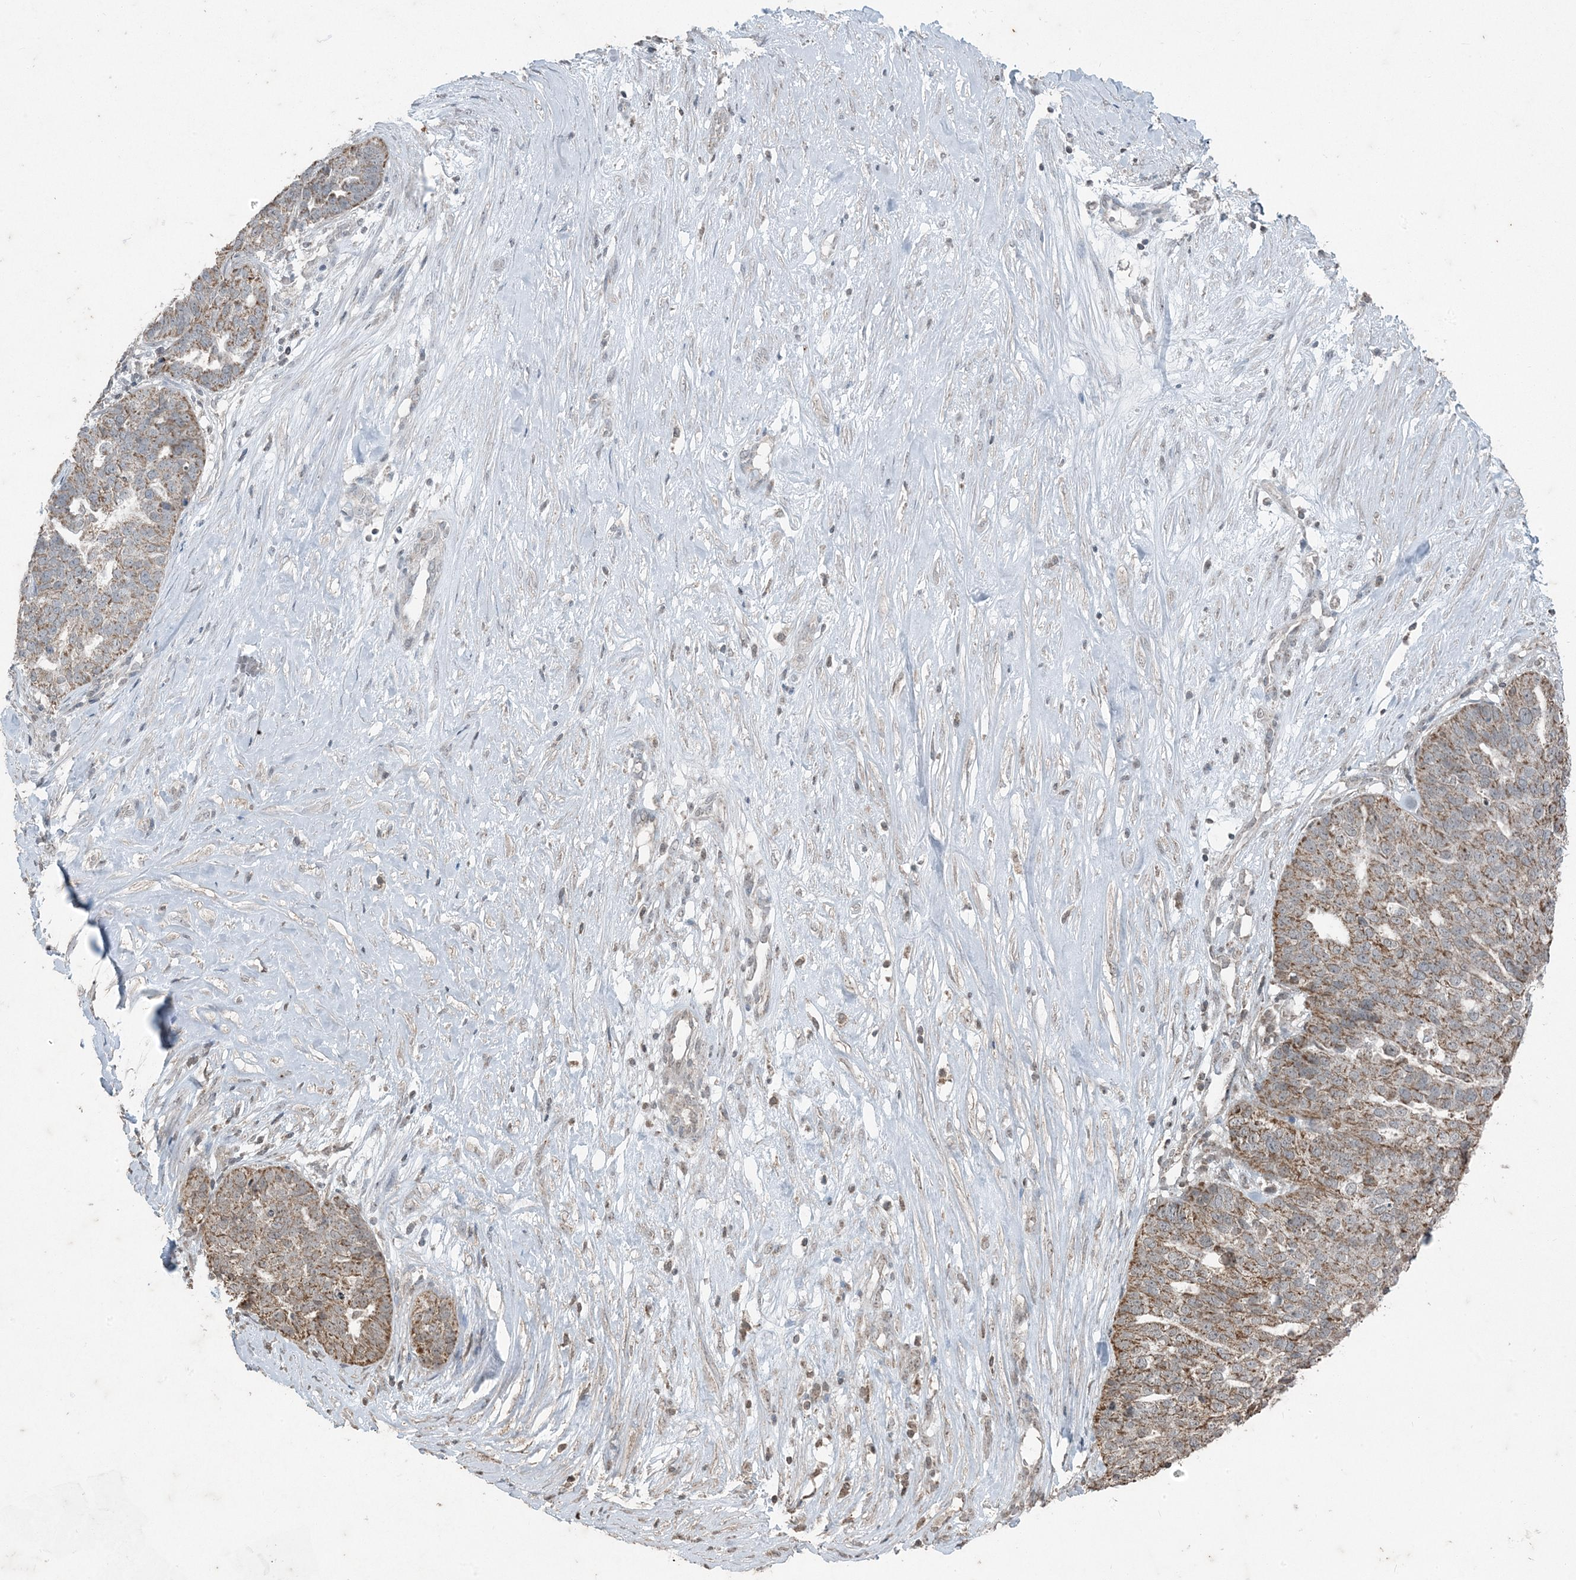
{"staining": {"intensity": "moderate", "quantity": ">75%", "location": "cytoplasmic/membranous"}, "tissue": "ovarian cancer", "cell_type": "Tumor cells", "image_type": "cancer", "snomed": [{"axis": "morphology", "description": "Cystadenocarcinoma, serous, NOS"}, {"axis": "topography", "description": "Ovary"}], "caption": "Tumor cells exhibit medium levels of moderate cytoplasmic/membranous staining in about >75% of cells in ovarian cancer. (Brightfield microscopy of DAB IHC at high magnification).", "gene": "GNL1", "patient": {"sex": "female", "age": 59}}